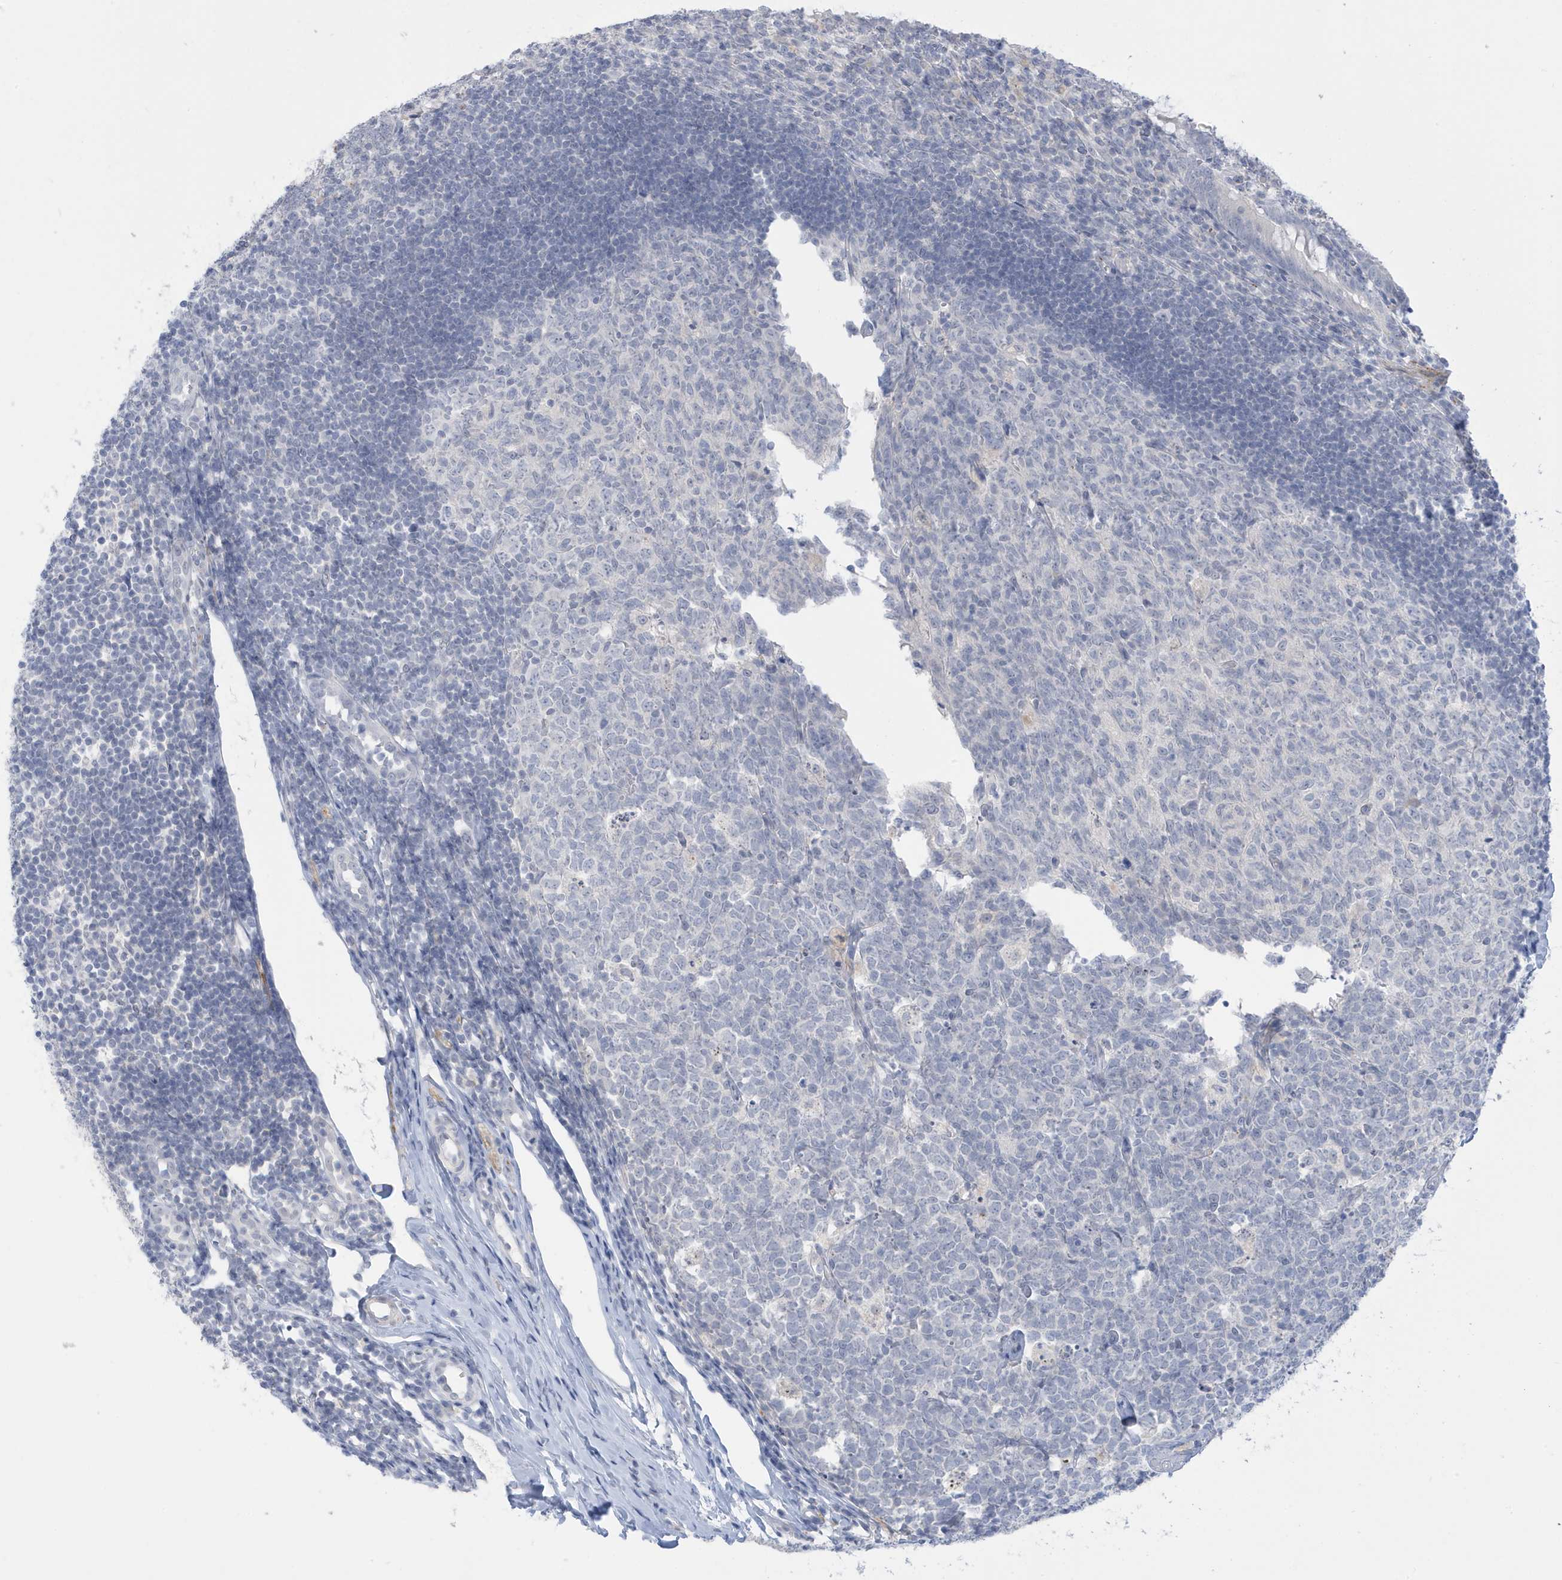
{"staining": {"intensity": "negative", "quantity": "none", "location": "none"}, "tissue": "appendix", "cell_type": "Glandular cells", "image_type": "normal", "snomed": [{"axis": "morphology", "description": "Normal tissue, NOS"}, {"axis": "topography", "description": "Appendix"}], "caption": "High magnification brightfield microscopy of benign appendix stained with DAB (3,3'-diaminobenzidine) (brown) and counterstained with hematoxylin (blue): glandular cells show no significant positivity.", "gene": "PERM1", "patient": {"sex": "male", "age": 14}}